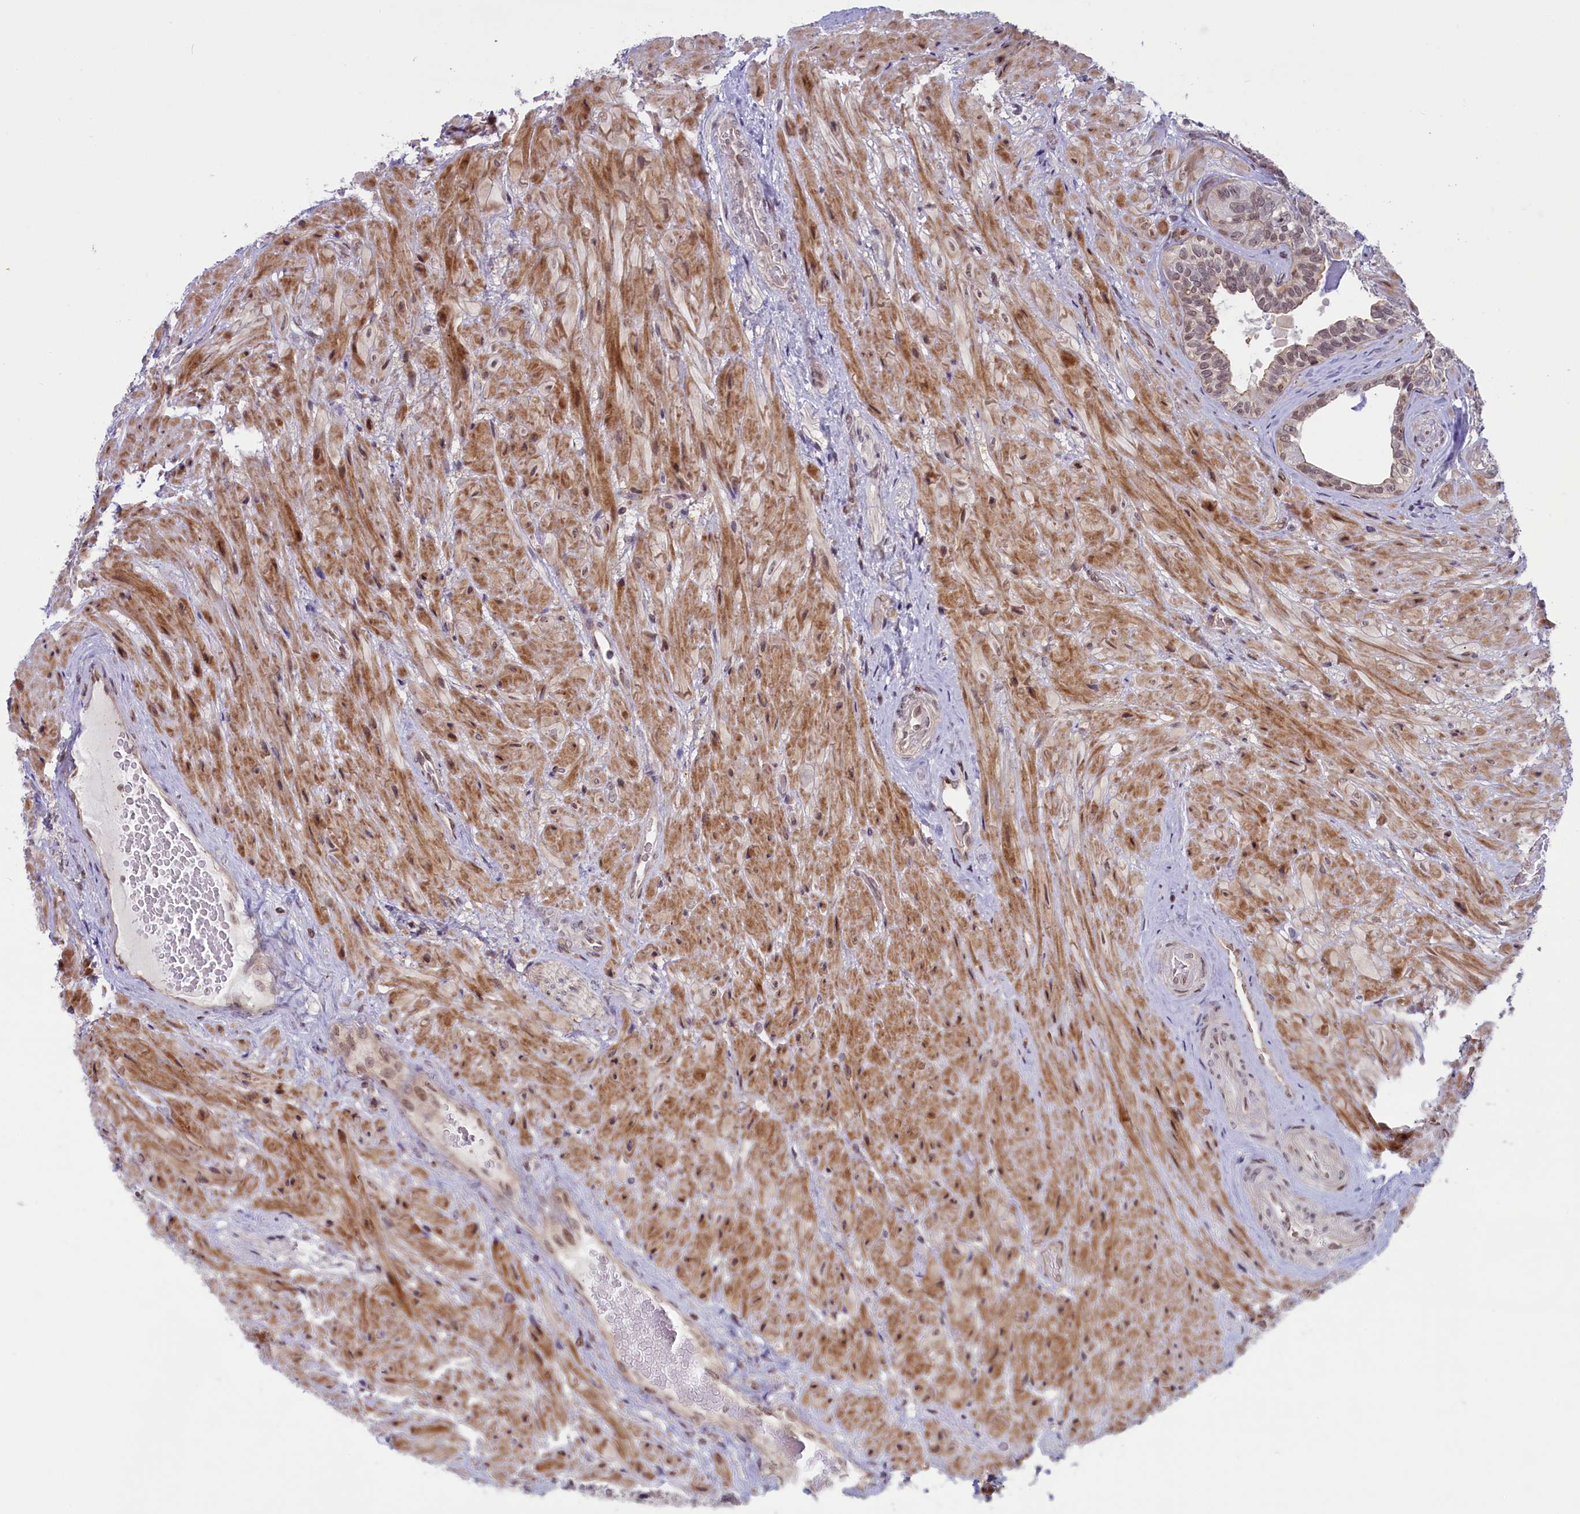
{"staining": {"intensity": "weak", "quantity": "25%-75%", "location": "nuclear"}, "tissue": "seminal vesicle", "cell_type": "Glandular cells", "image_type": "normal", "snomed": [{"axis": "morphology", "description": "Normal tissue, NOS"}, {"axis": "topography", "description": "Prostate and seminal vesicle, NOS"}, {"axis": "topography", "description": "Prostate"}, {"axis": "topography", "description": "Seminal veicle"}], "caption": "High-power microscopy captured an immunohistochemistry (IHC) image of normal seminal vesicle, revealing weak nuclear positivity in about 25%-75% of glandular cells.", "gene": "FCHO1", "patient": {"sex": "male", "age": 67}}